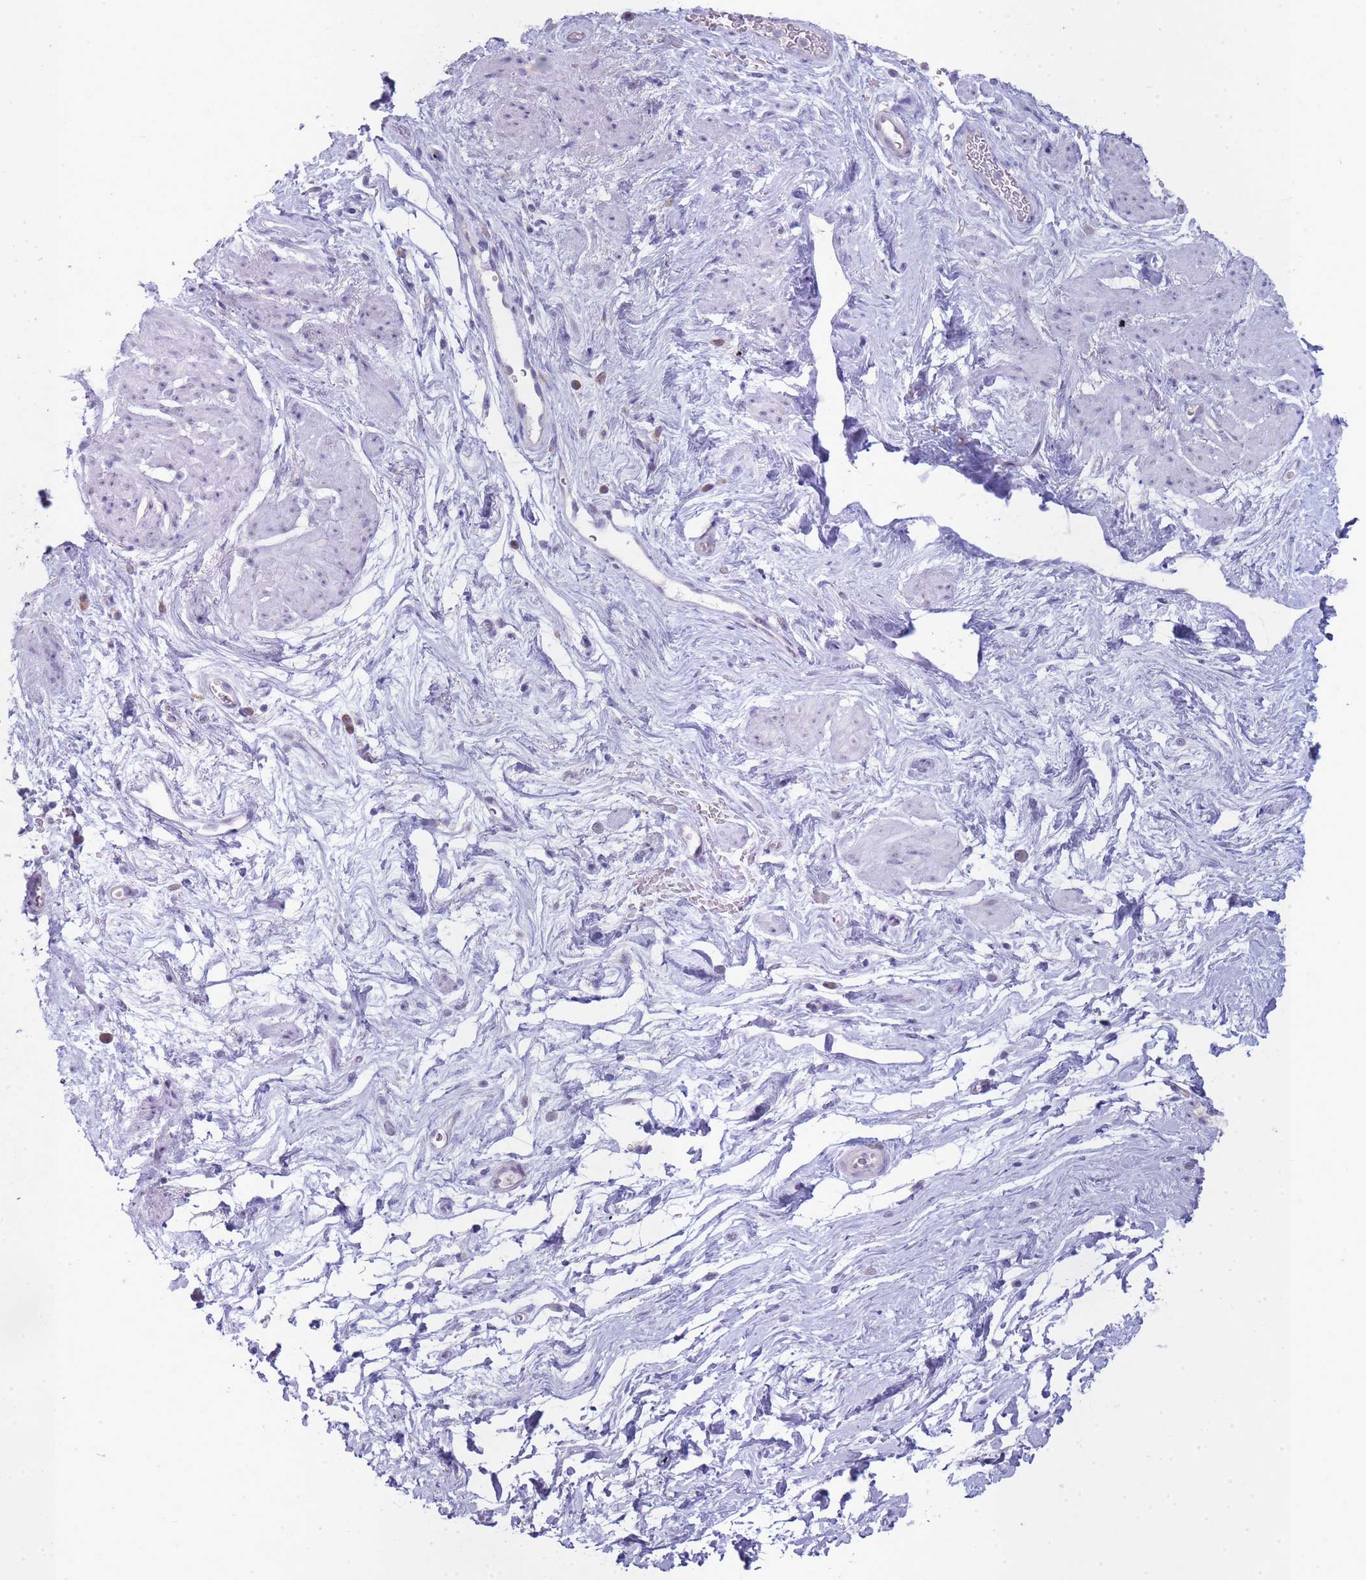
{"staining": {"intensity": "negative", "quantity": "none", "location": "none"}, "tissue": "smooth muscle", "cell_type": "Smooth muscle cells", "image_type": "normal", "snomed": [{"axis": "morphology", "description": "Normal tissue, NOS"}, {"axis": "topography", "description": "Smooth muscle"}, {"axis": "topography", "description": "Peripheral nerve tissue"}], "caption": "A histopathology image of human smooth muscle is negative for staining in smooth muscle cells. The staining was performed using DAB (3,3'-diaminobenzidine) to visualize the protein expression in brown, while the nuclei were stained in blue with hematoxylin (Magnification: 20x).", "gene": "OR5L1", "patient": {"sex": "male", "age": 69}}